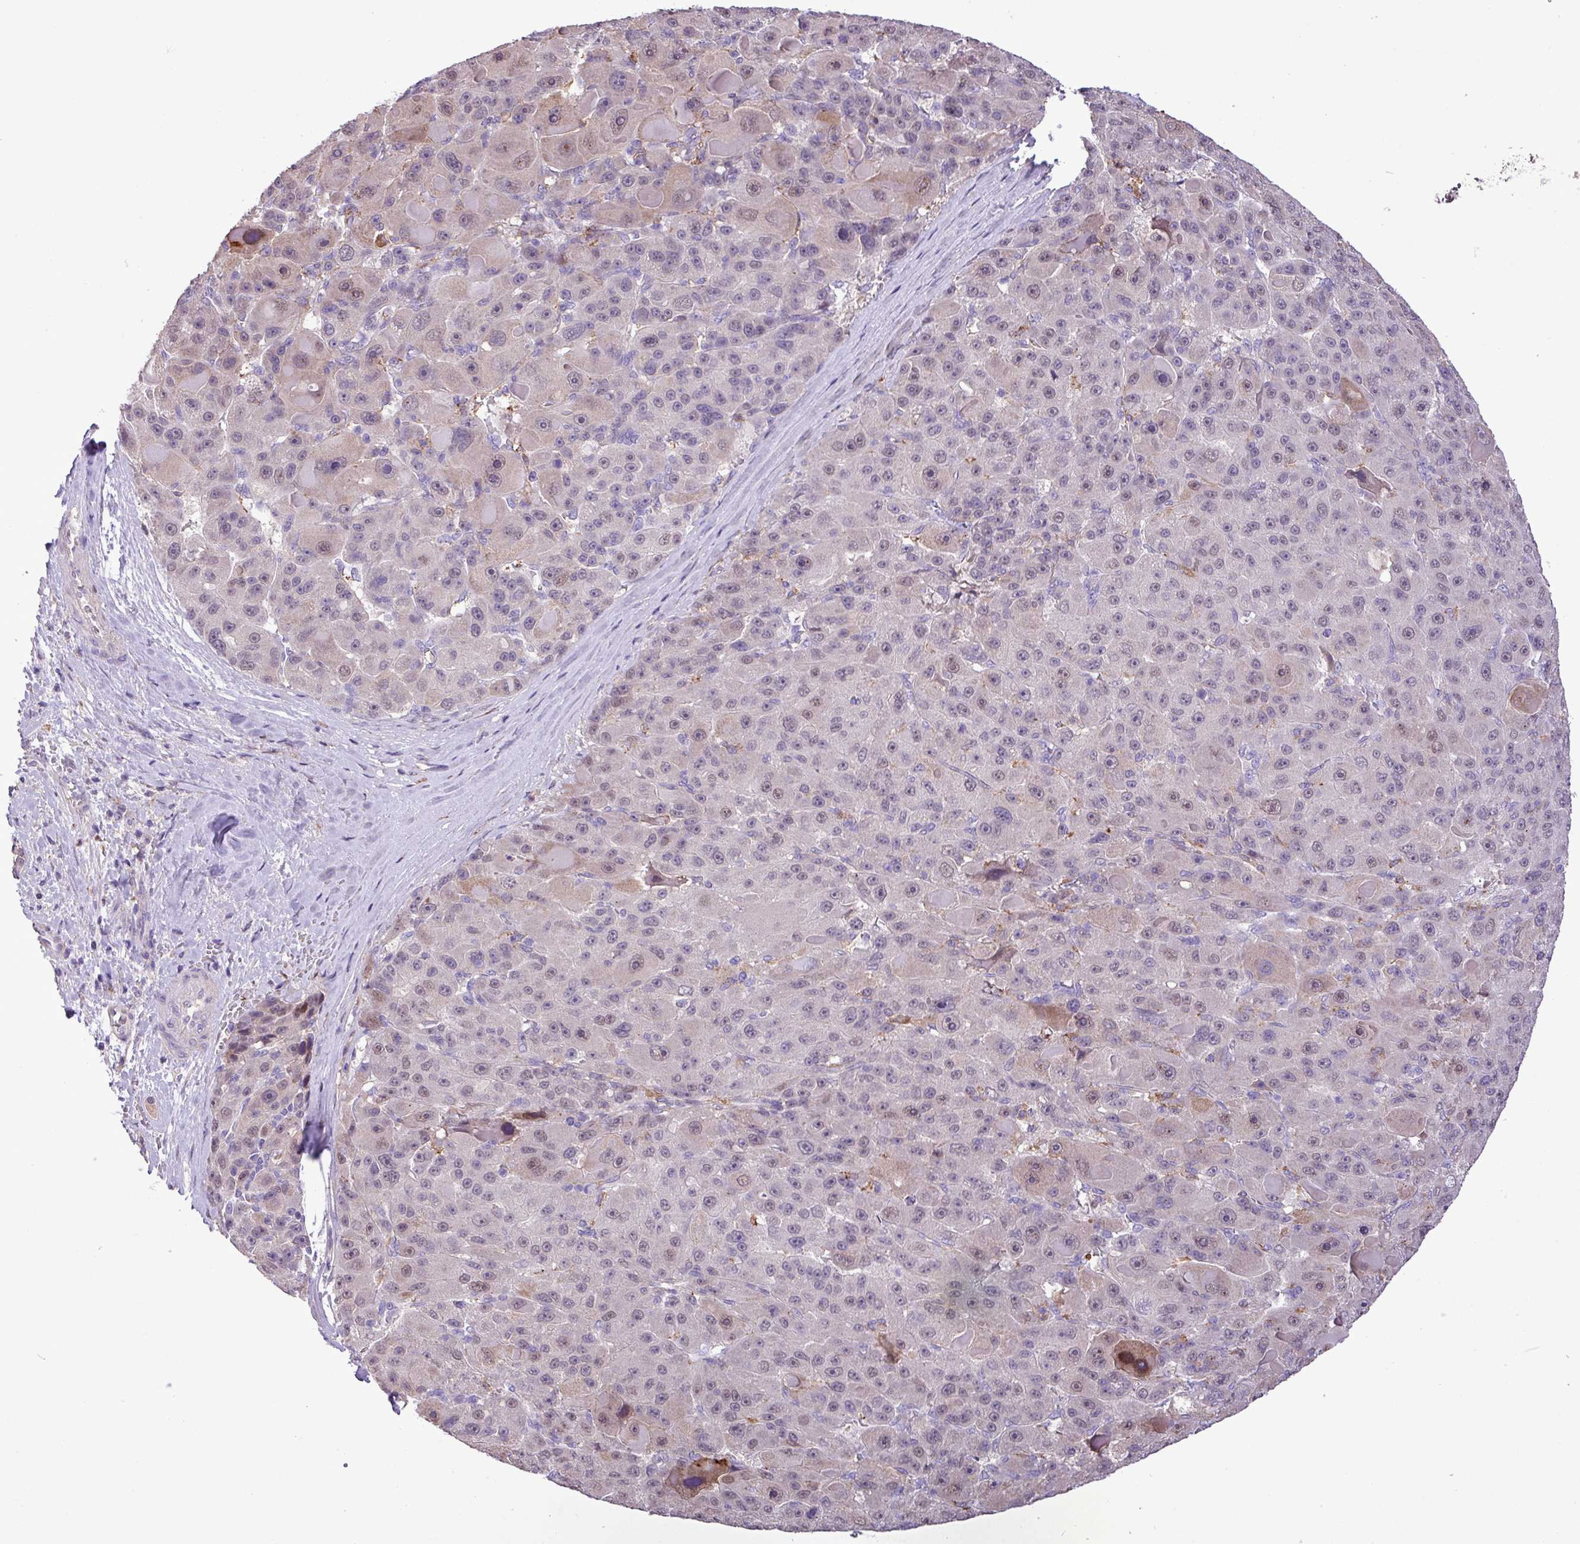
{"staining": {"intensity": "negative", "quantity": "none", "location": "none"}, "tissue": "liver cancer", "cell_type": "Tumor cells", "image_type": "cancer", "snomed": [{"axis": "morphology", "description": "Carcinoma, Hepatocellular, NOS"}, {"axis": "topography", "description": "Liver"}], "caption": "Immunohistochemical staining of human liver cancer (hepatocellular carcinoma) displays no significant expression in tumor cells.", "gene": "RPP25L", "patient": {"sex": "male", "age": 76}}